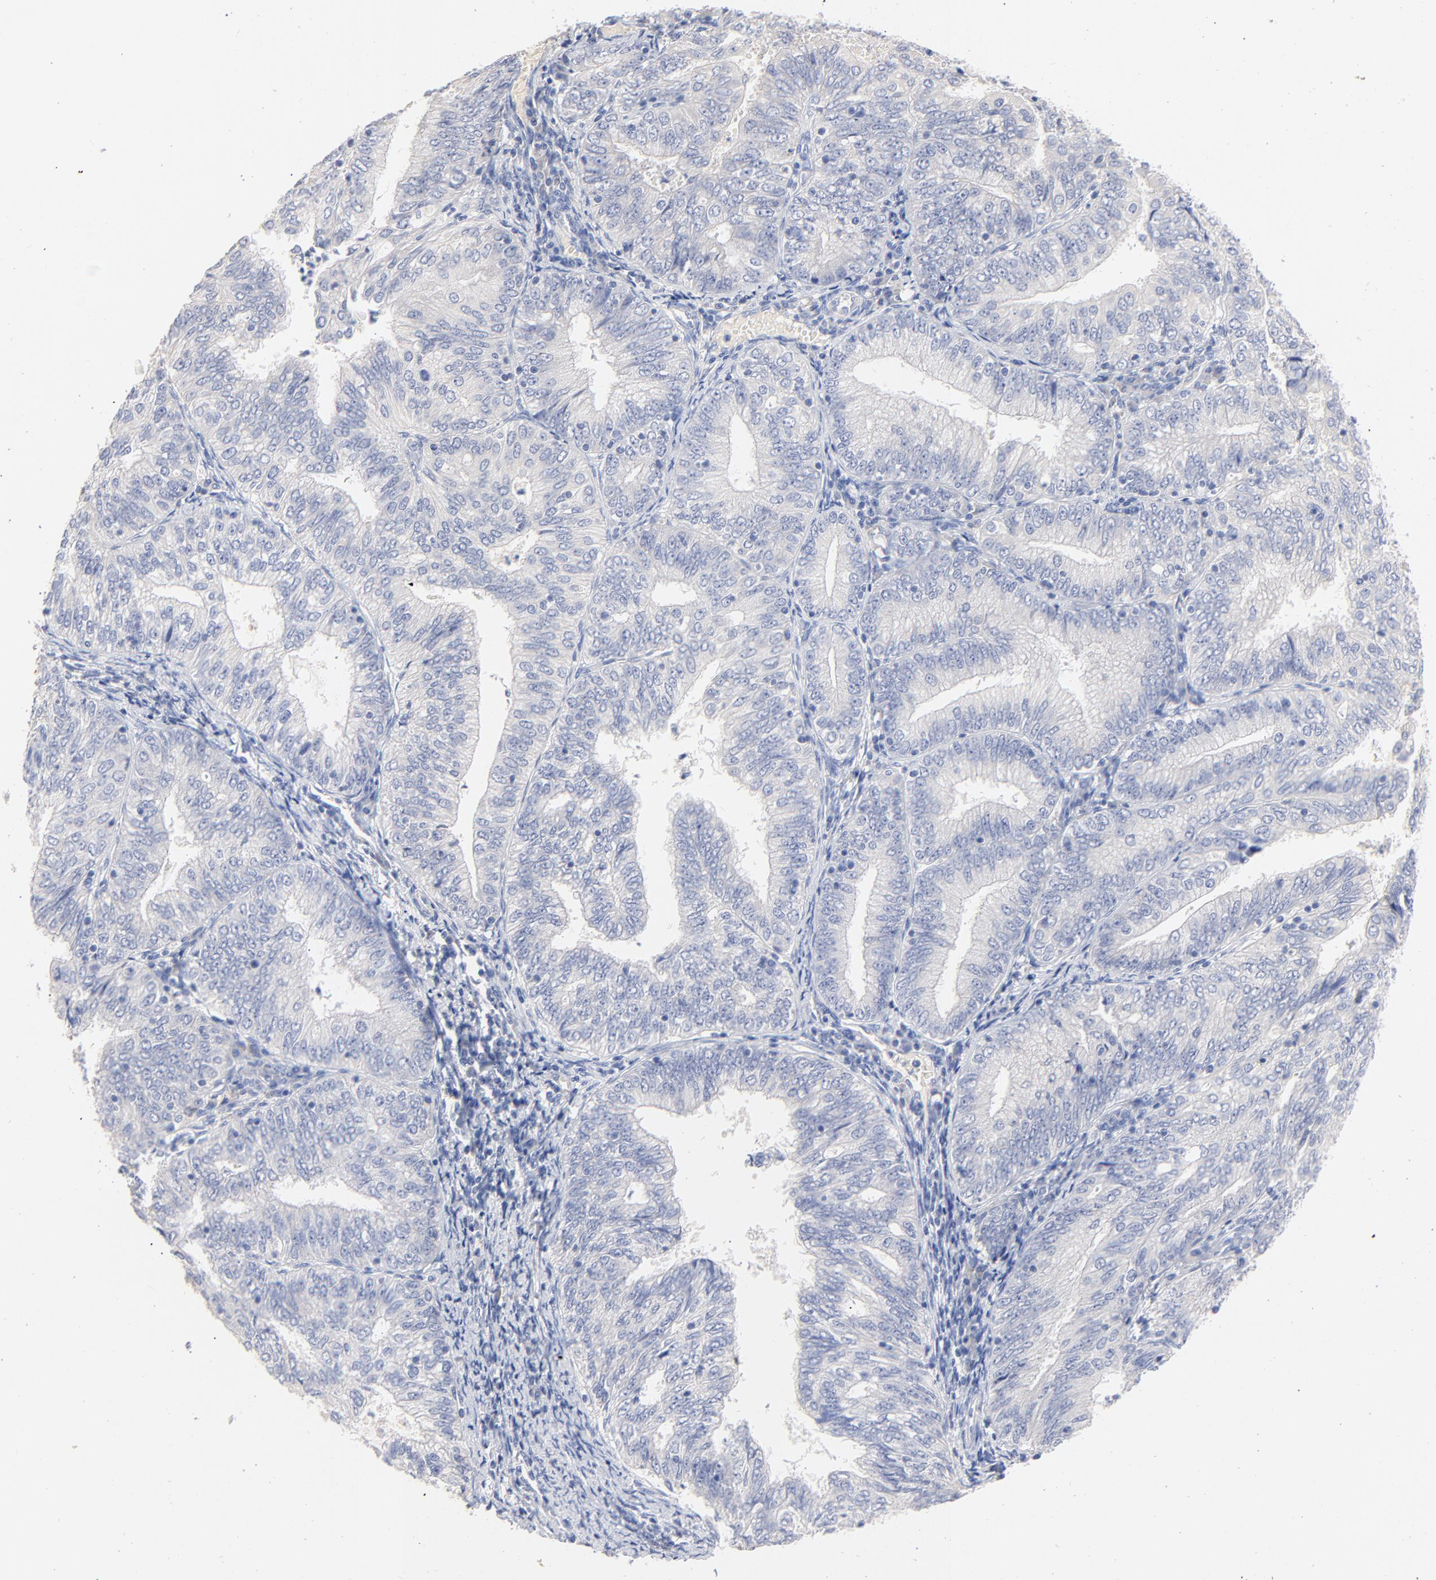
{"staining": {"intensity": "negative", "quantity": "none", "location": "none"}, "tissue": "endometrial cancer", "cell_type": "Tumor cells", "image_type": "cancer", "snomed": [{"axis": "morphology", "description": "Adenocarcinoma, NOS"}, {"axis": "topography", "description": "Endometrium"}], "caption": "Tumor cells are negative for brown protein staining in endometrial adenocarcinoma.", "gene": "CPS1", "patient": {"sex": "female", "age": 69}}